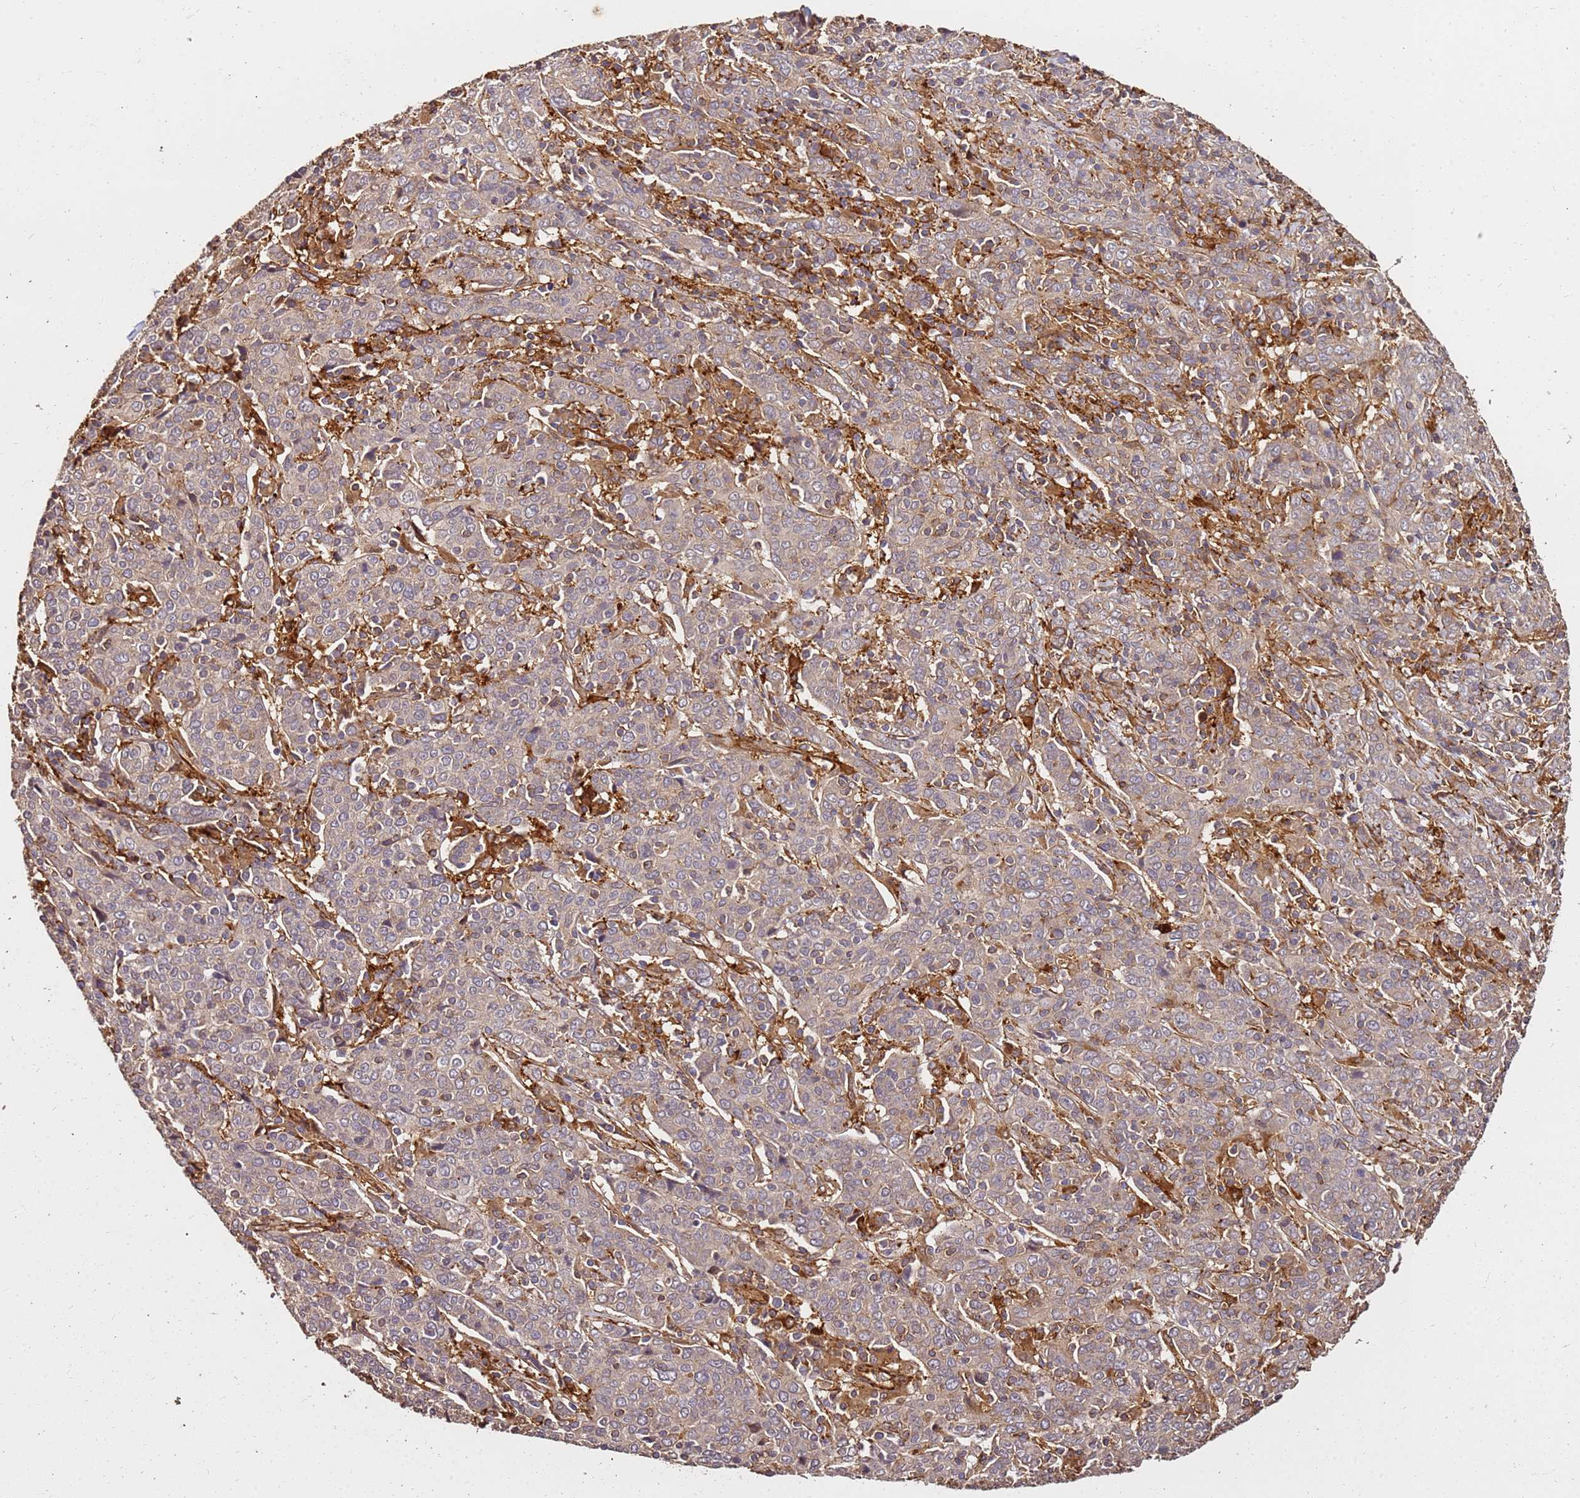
{"staining": {"intensity": "weak", "quantity": "25%-75%", "location": "cytoplasmic/membranous"}, "tissue": "cervical cancer", "cell_type": "Tumor cells", "image_type": "cancer", "snomed": [{"axis": "morphology", "description": "Squamous cell carcinoma, NOS"}, {"axis": "topography", "description": "Cervix"}], "caption": "Brown immunohistochemical staining in human cervical cancer shows weak cytoplasmic/membranous expression in approximately 25%-75% of tumor cells.", "gene": "DVL3", "patient": {"sex": "female", "age": 67}}